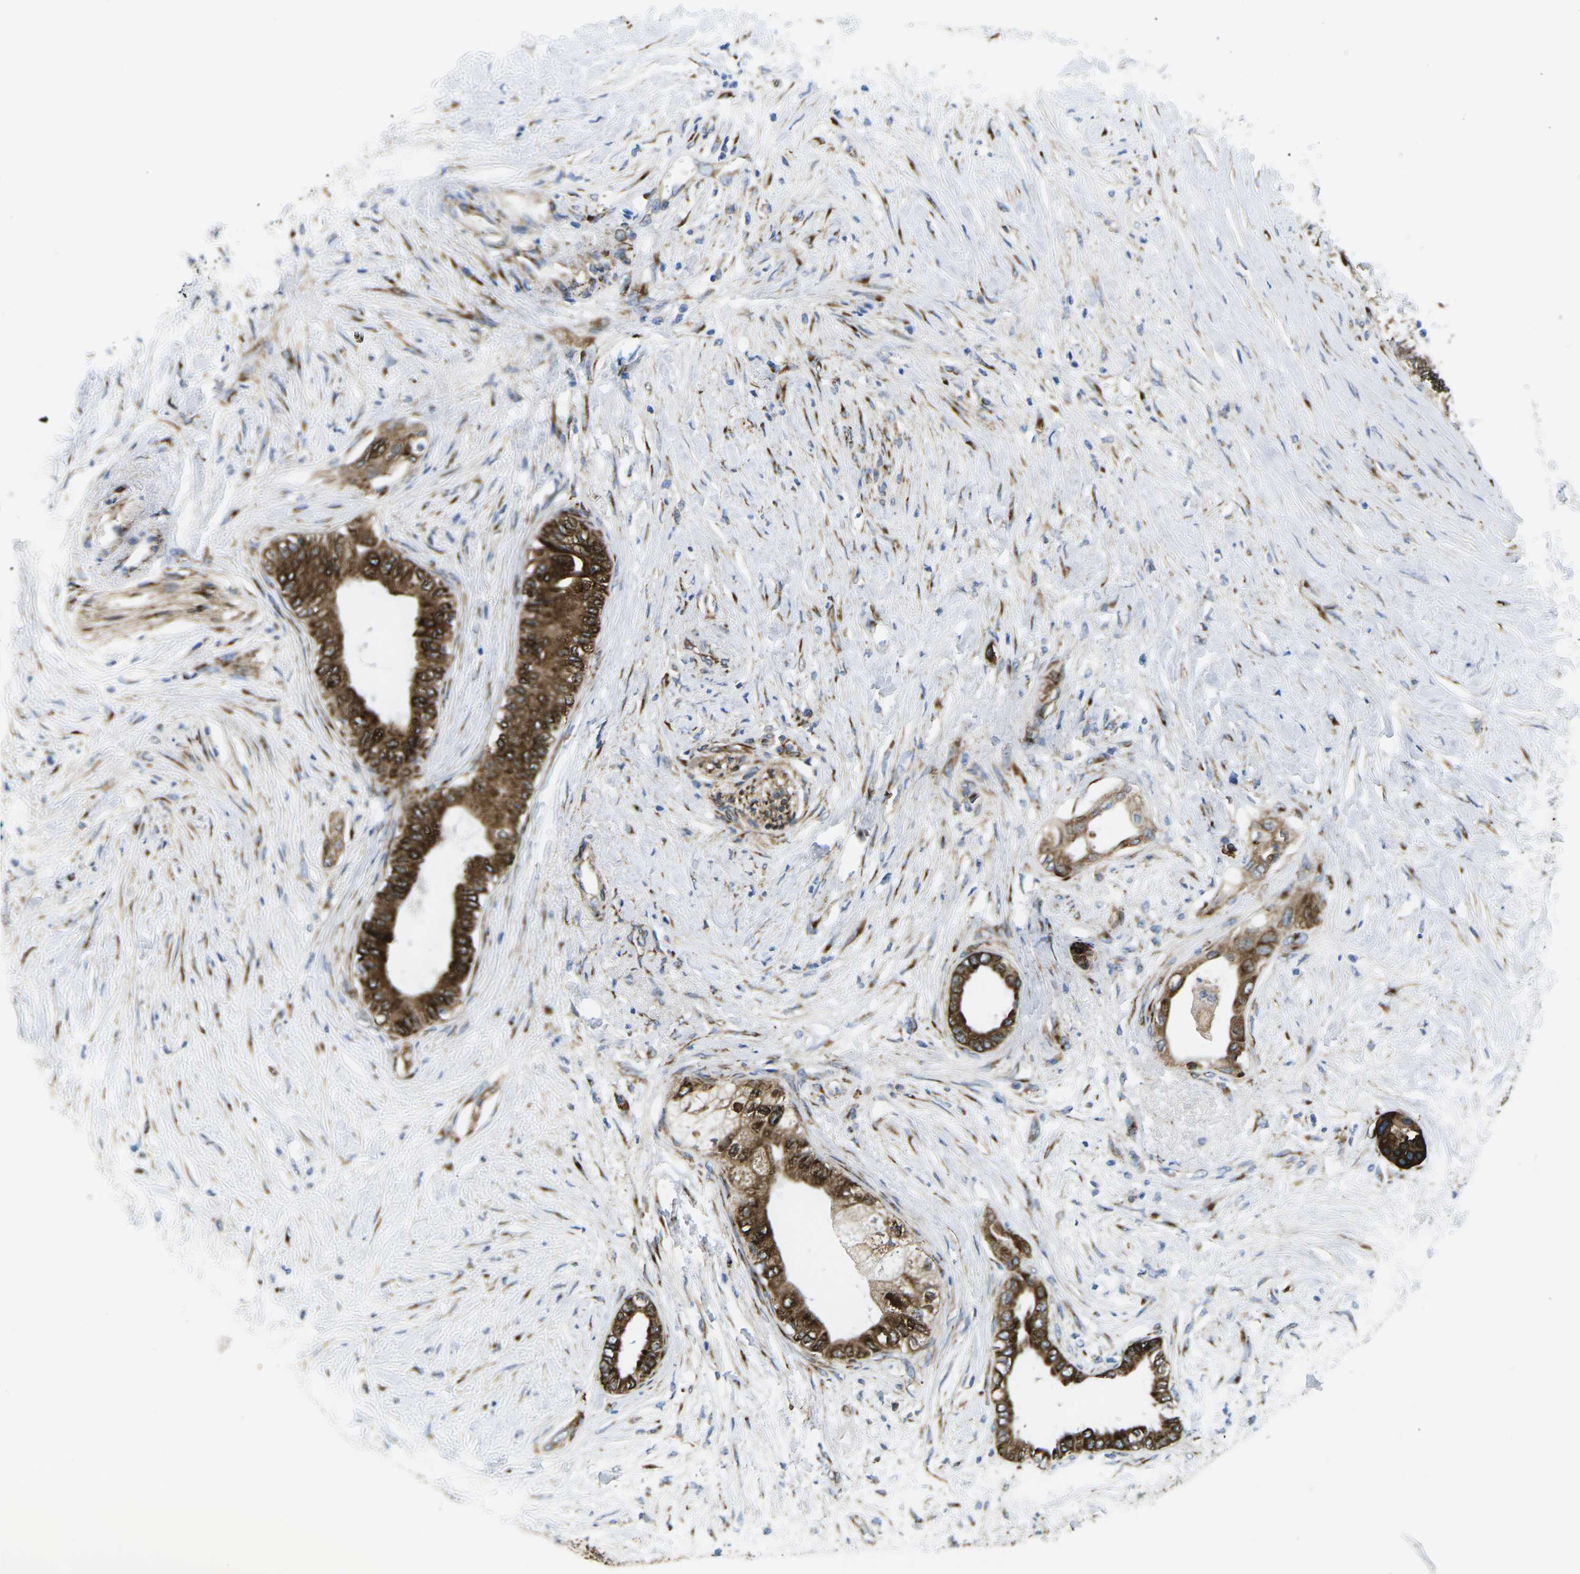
{"staining": {"intensity": "strong", "quantity": ">75%", "location": "cytoplasmic/membranous,nuclear"}, "tissue": "pancreatic cancer", "cell_type": "Tumor cells", "image_type": "cancer", "snomed": [{"axis": "morphology", "description": "Normal tissue, NOS"}, {"axis": "morphology", "description": "Adenocarcinoma, NOS"}, {"axis": "topography", "description": "Pancreas"}, {"axis": "topography", "description": "Duodenum"}], "caption": "Immunohistochemical staining of adenocarcinoma (pancreatic) demonstrates high levels of strong cytoplasmic/membranous and nuclear expression in approximately >75% of tumor cells. (IHC, brightfield microscopy, high magnification).", "gene": "PDZD8", "patient": {"sex": "female", "age": 60}}